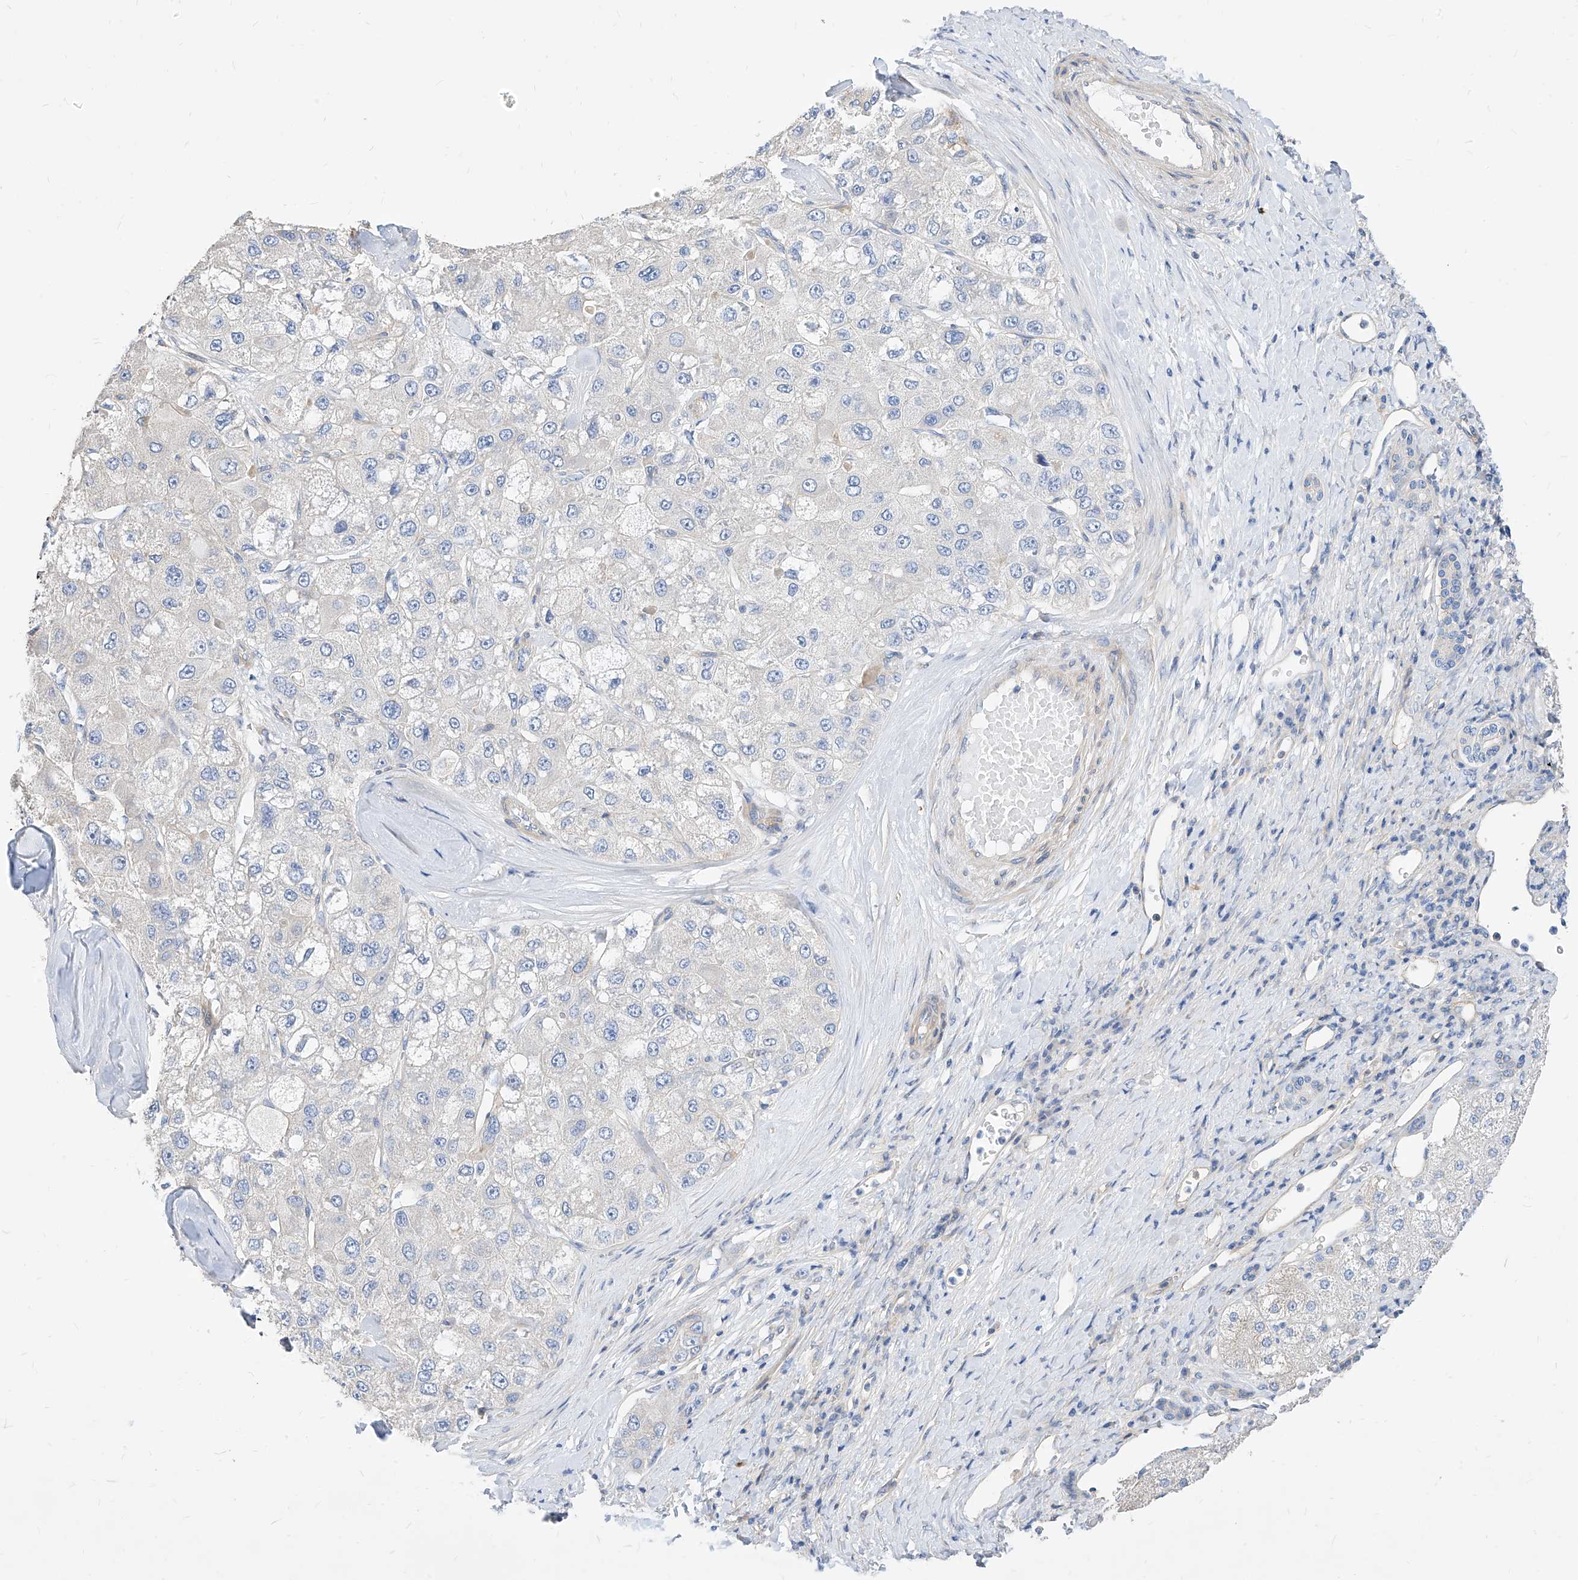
{"staining": {"intensity": "negative", "quantity": "none", "location": "none"}, "tissue": "liver cancer", "cell_type": "Tumor cells", "image_type": "cancer", "snomed": [{"axis": "morphology", "description": "Carcinoma, Hepatocellular, NOS"}, {"axis": "topography", "description": "Liver"}], "caption": "The image reveals no significant staining in tumor cells of liver hepatocellular carcinoma. (Immunohistochemistry, brightfield microscopy, high magnification).", "gene": "SCGB2A1", "patient": {"sex": "male", "age": 80}}